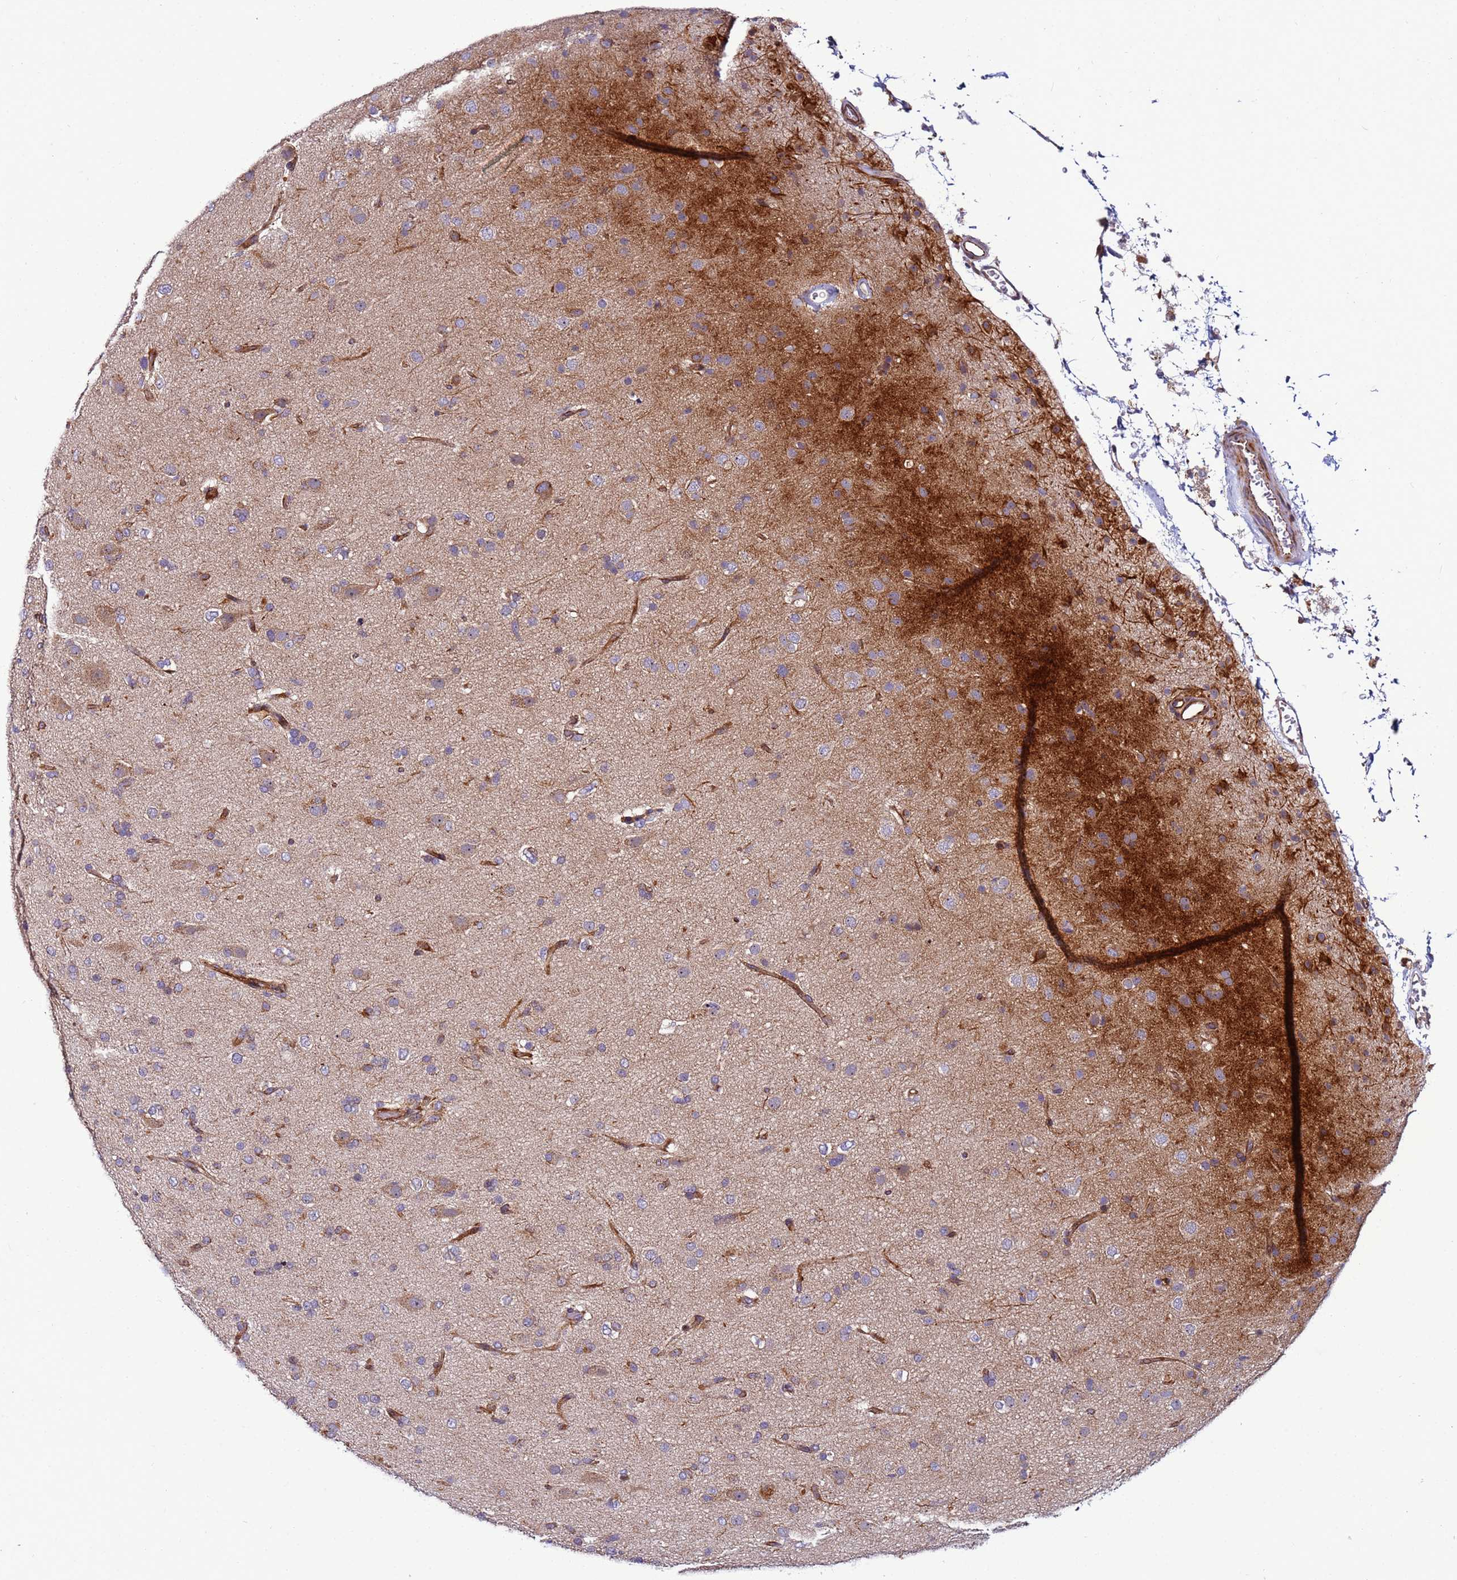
{"staining": {"intensity": "weak", "quantity": "<25%", "location": "cytoplasmic/membranous"}, "tissue": "glioma", "cell_type": "Tumor cells", "image_type": "cancer", "snomed": [{"axis": "morphology", "description": "Glioma, malignant, Low grade"}, {"axis": "topography", "description": "Brain"}], "caption": "An immunohistochemistry histopathology image of malignant glioma (low-grade) is shown. There is no staining in tumor cells of malignant glioma (low-grade). Brightfield microscopy of IHC stained with DAB (3,3'-diaminobenzidine) (brown) and hematoxylin (blue), captured at high magnification.", "gene": "MCRIP1", "patient": {"sex": "male", "age": 65}}